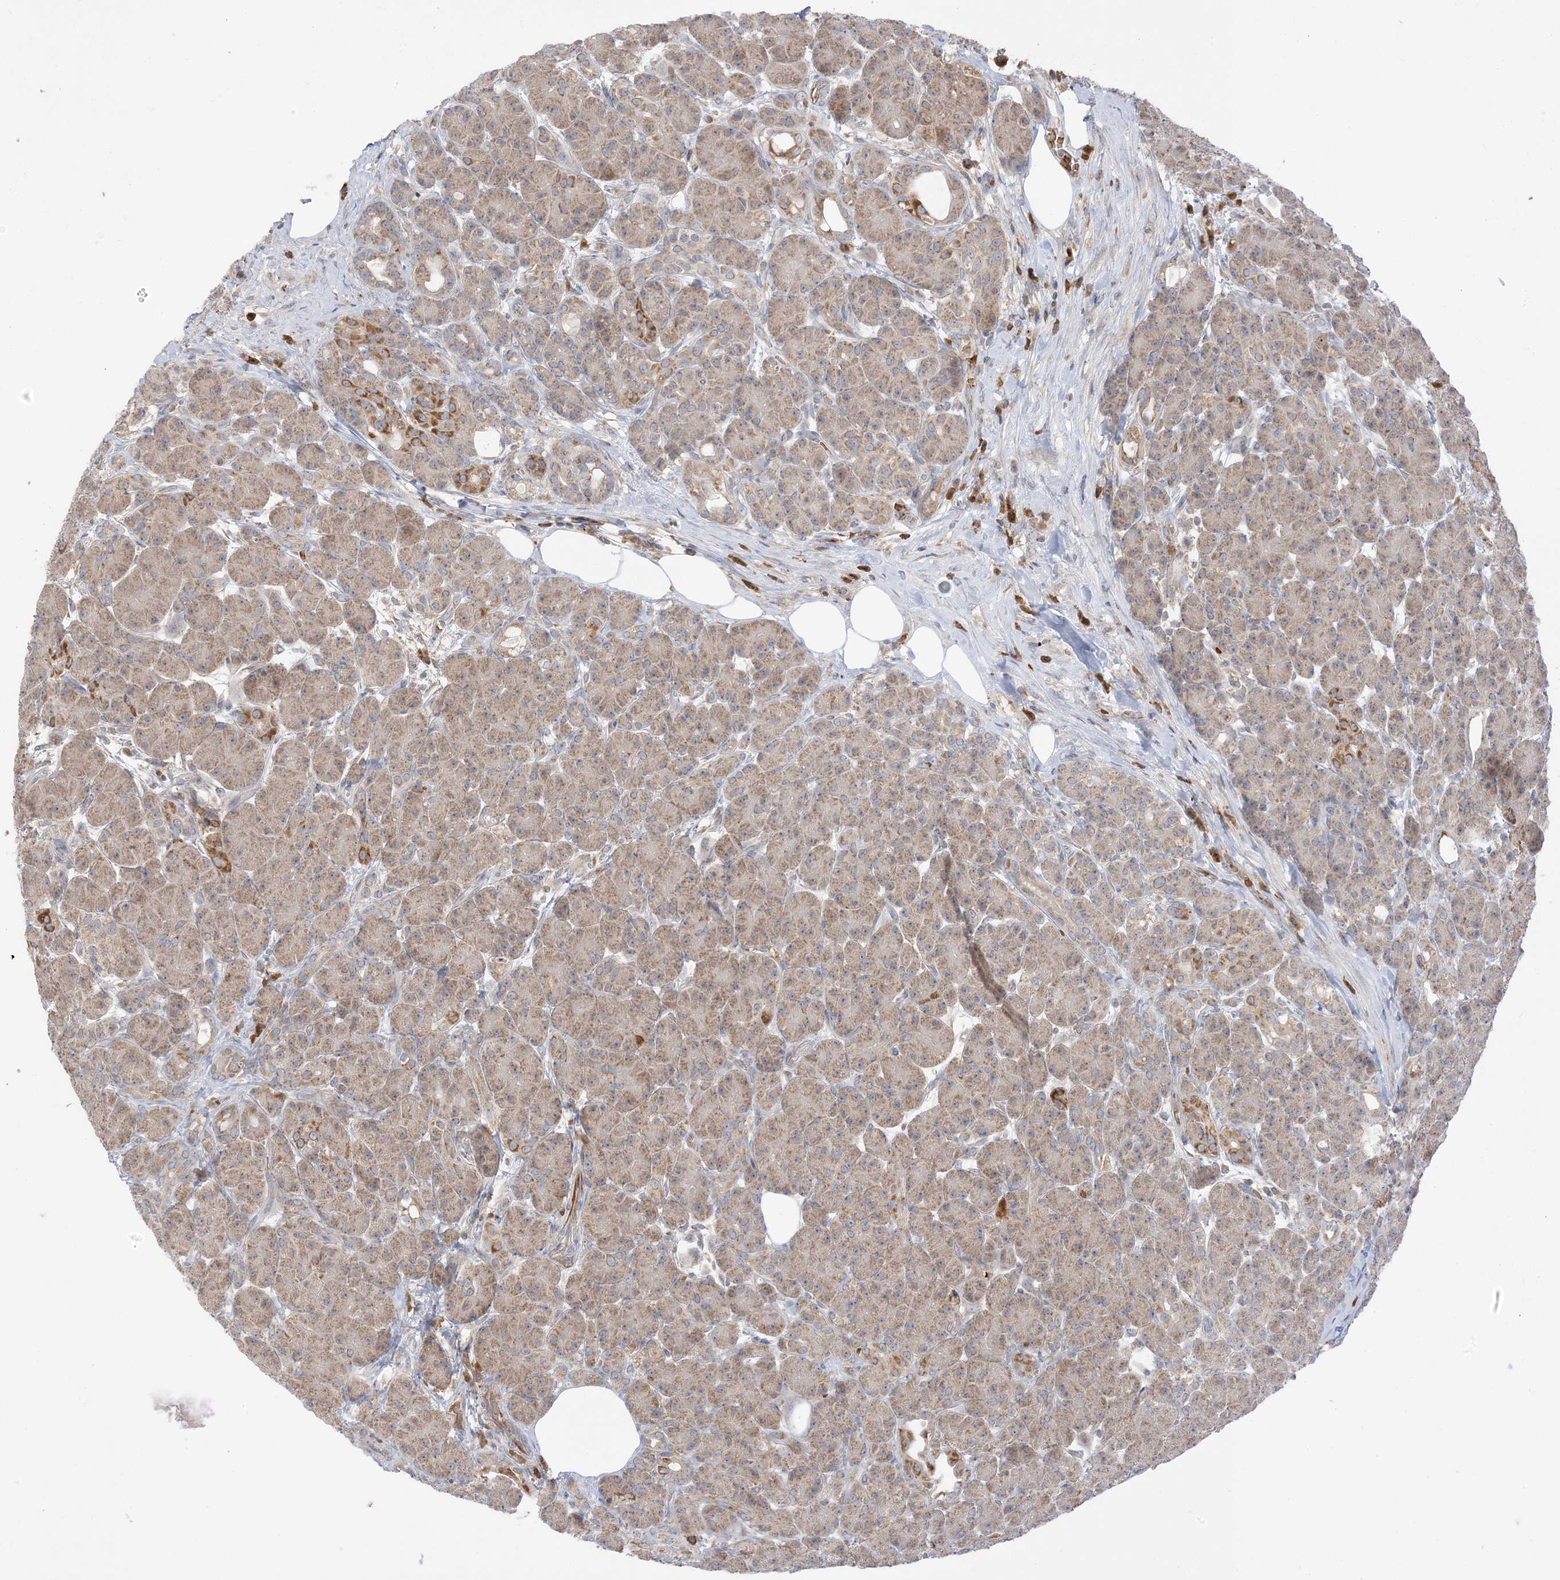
{"staining": {"intensity": "moderate", "quantity": ">75%", "location": "cytoplasmic/membranous"}, "tissue": "pancreas", "cell_type": "Exocrine glandular cells", "image_type": "normal", "snomed": [{"axis": "morphology", "description": "Normal tissue, NOS"}, {"axis": "topography", "description": "Pancreas"}], "caption": "Pancreas stained with DAB (3,3'-diaminobenzidine) IHC demonstrates medium levels of moderate cytoplasmic/membranous staining in approximately >75% of exocrine glandular cells.", "gene": "NPPC", "patient": {"sex": "male", "age": 63}}